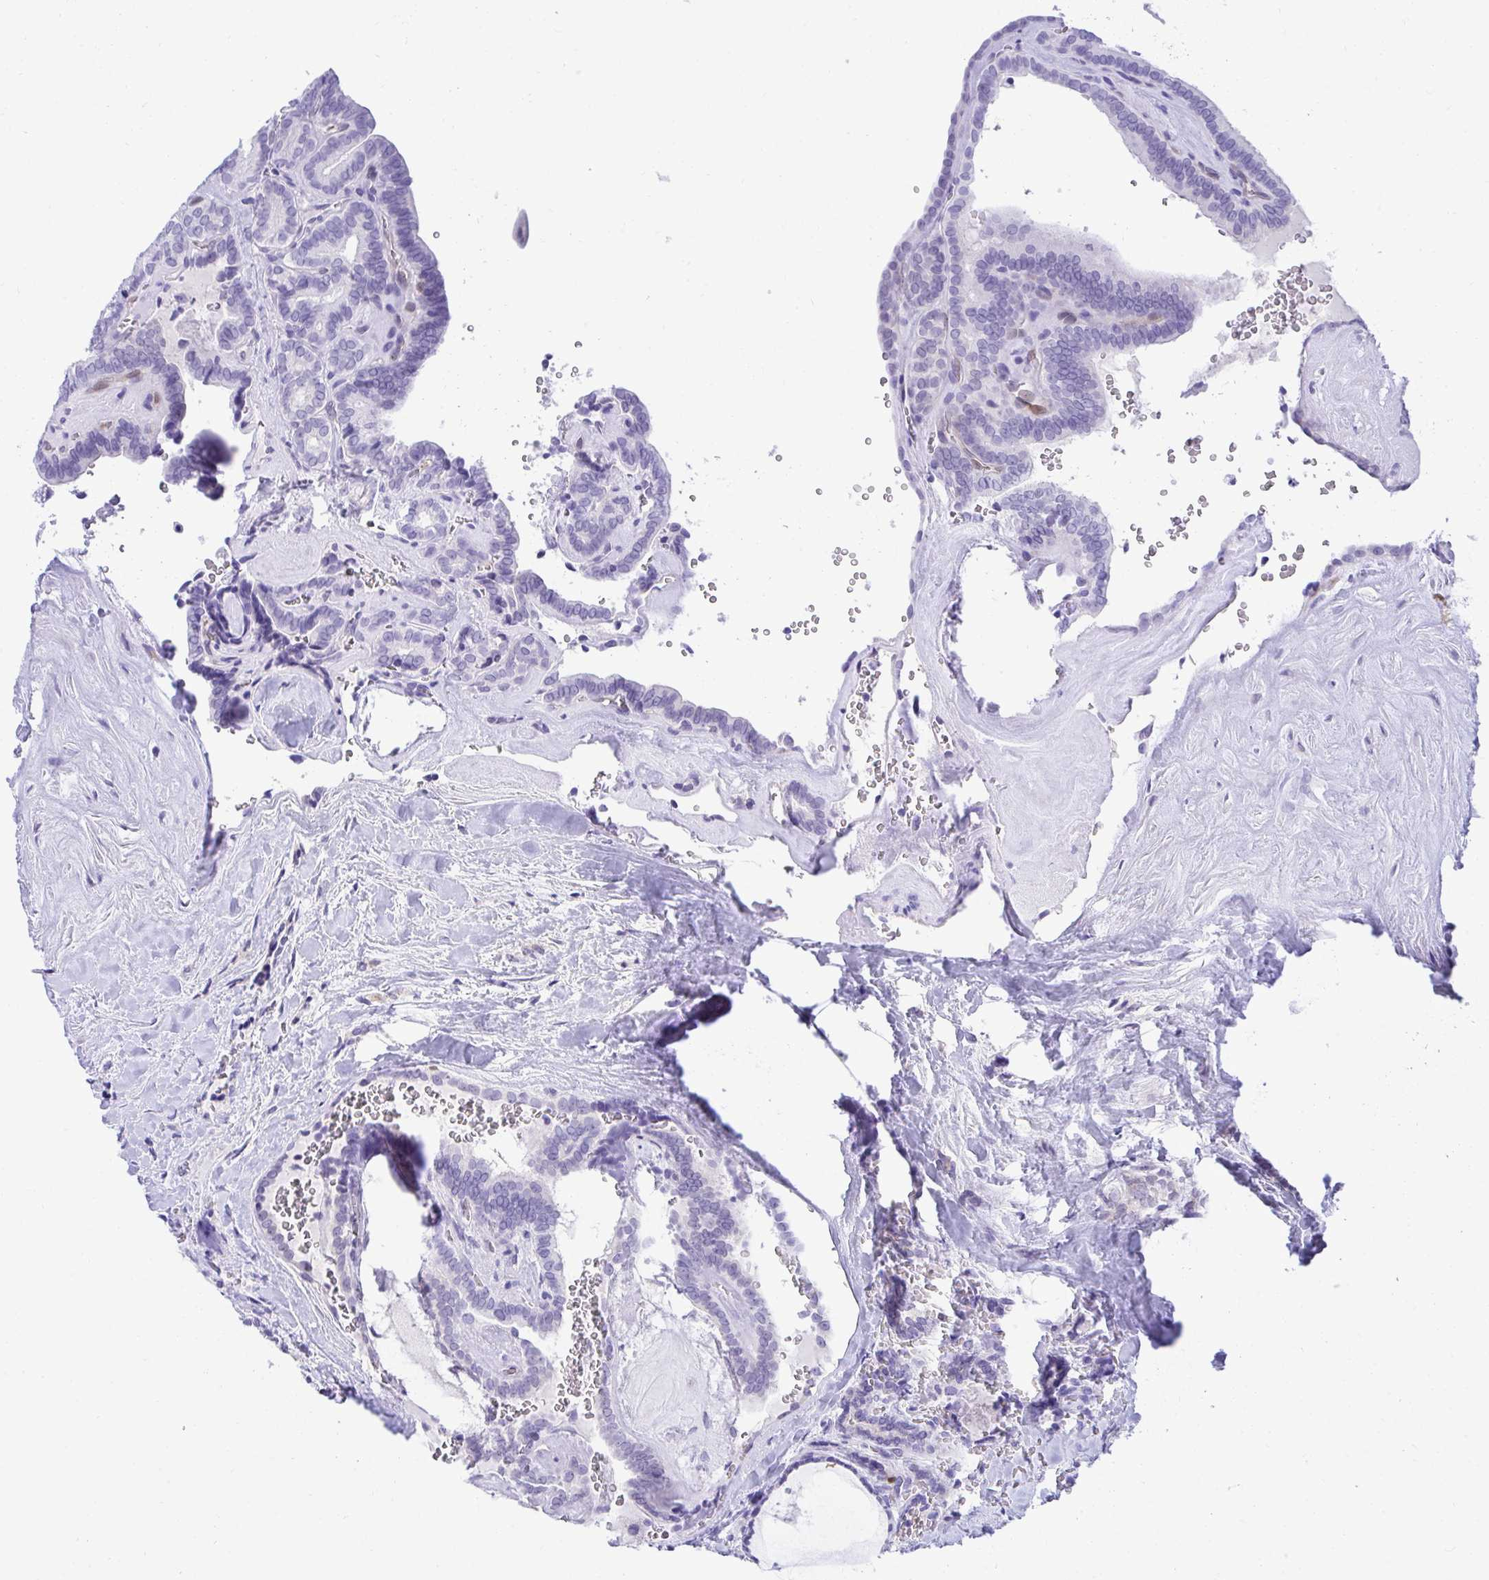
{"staining": {"intensity": "negative", "quantity": "none", "location": "none"}, "tissue": "thyroid cancer", "cell_type": "Tumor cells", "image_type": "cancer", "snomed": [{"axis": "morphology", "description": "Papillary adenocarcinoma, NOS"}, {"axis": "topography", "description": "Thyroid gland"}], "caption": "IHC image of neoplastic tissue: thyroid cancer (papillary adenocarcinoma) stained with DAB (3,3'-diaminobenzidine) reveals no significant protein positivity in tumor cells. The staining is performed using DAB brown chromogen with nuclei counter-stained in using hematoxylin.", "gene": "PGM2L1", "patient": {"sex": "female", "age": 21}}